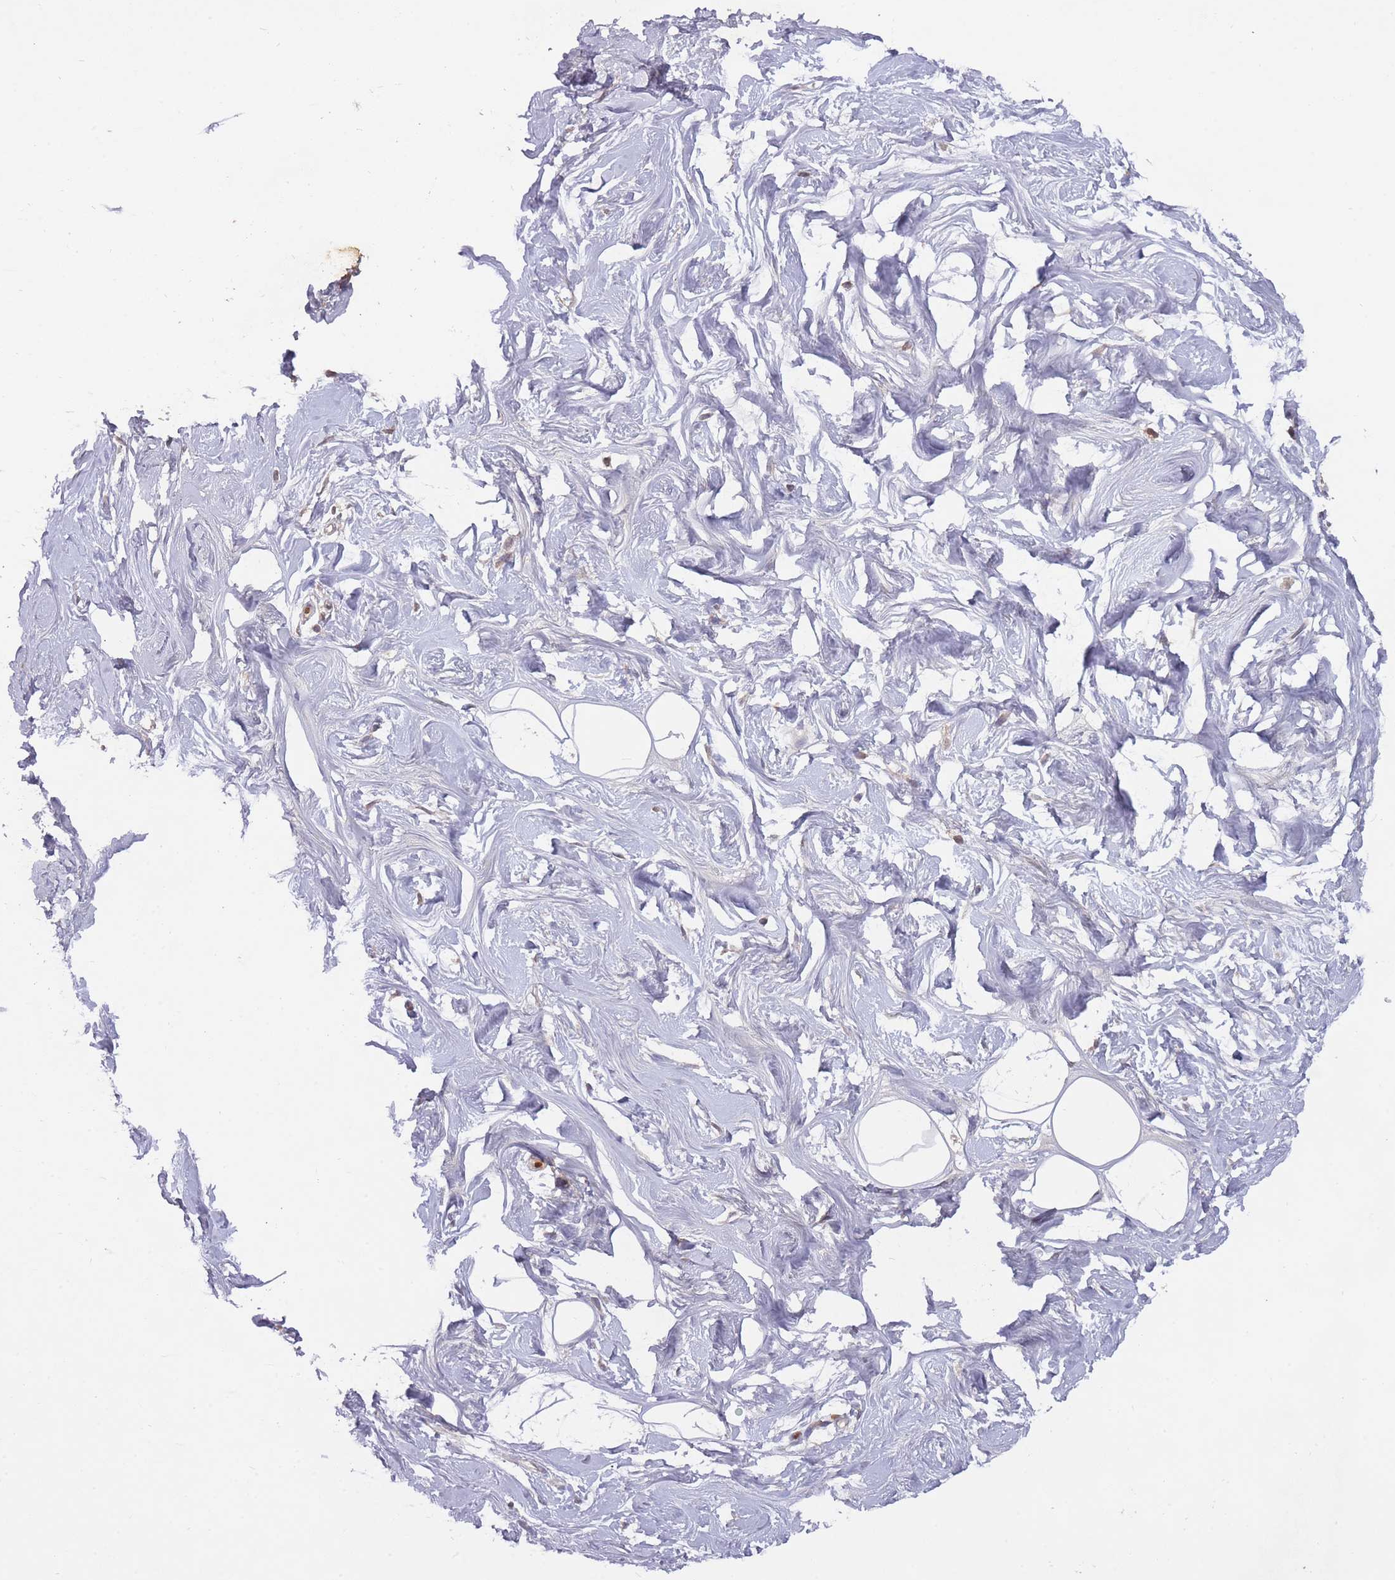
{"staining": {"intensity": "negative", "quantity": "none", "location": "none"}, "tissue": "breast", "cell_type": "Adipocytes", "image_type": "normal", "snomed": [{"axis": "morphology", "description": "Normal tissue, NOS"}, {"axis": "morphology", "description": "Adenoma, NOS"}, {"axis": "topography", "description": "Breast"}], "caption": "Immunohistochemistry of normal breast reveals no positivity in adipocytes.", "gene": "ADCYAP1R1", "patient": {"sex": "female", "age": 23}}